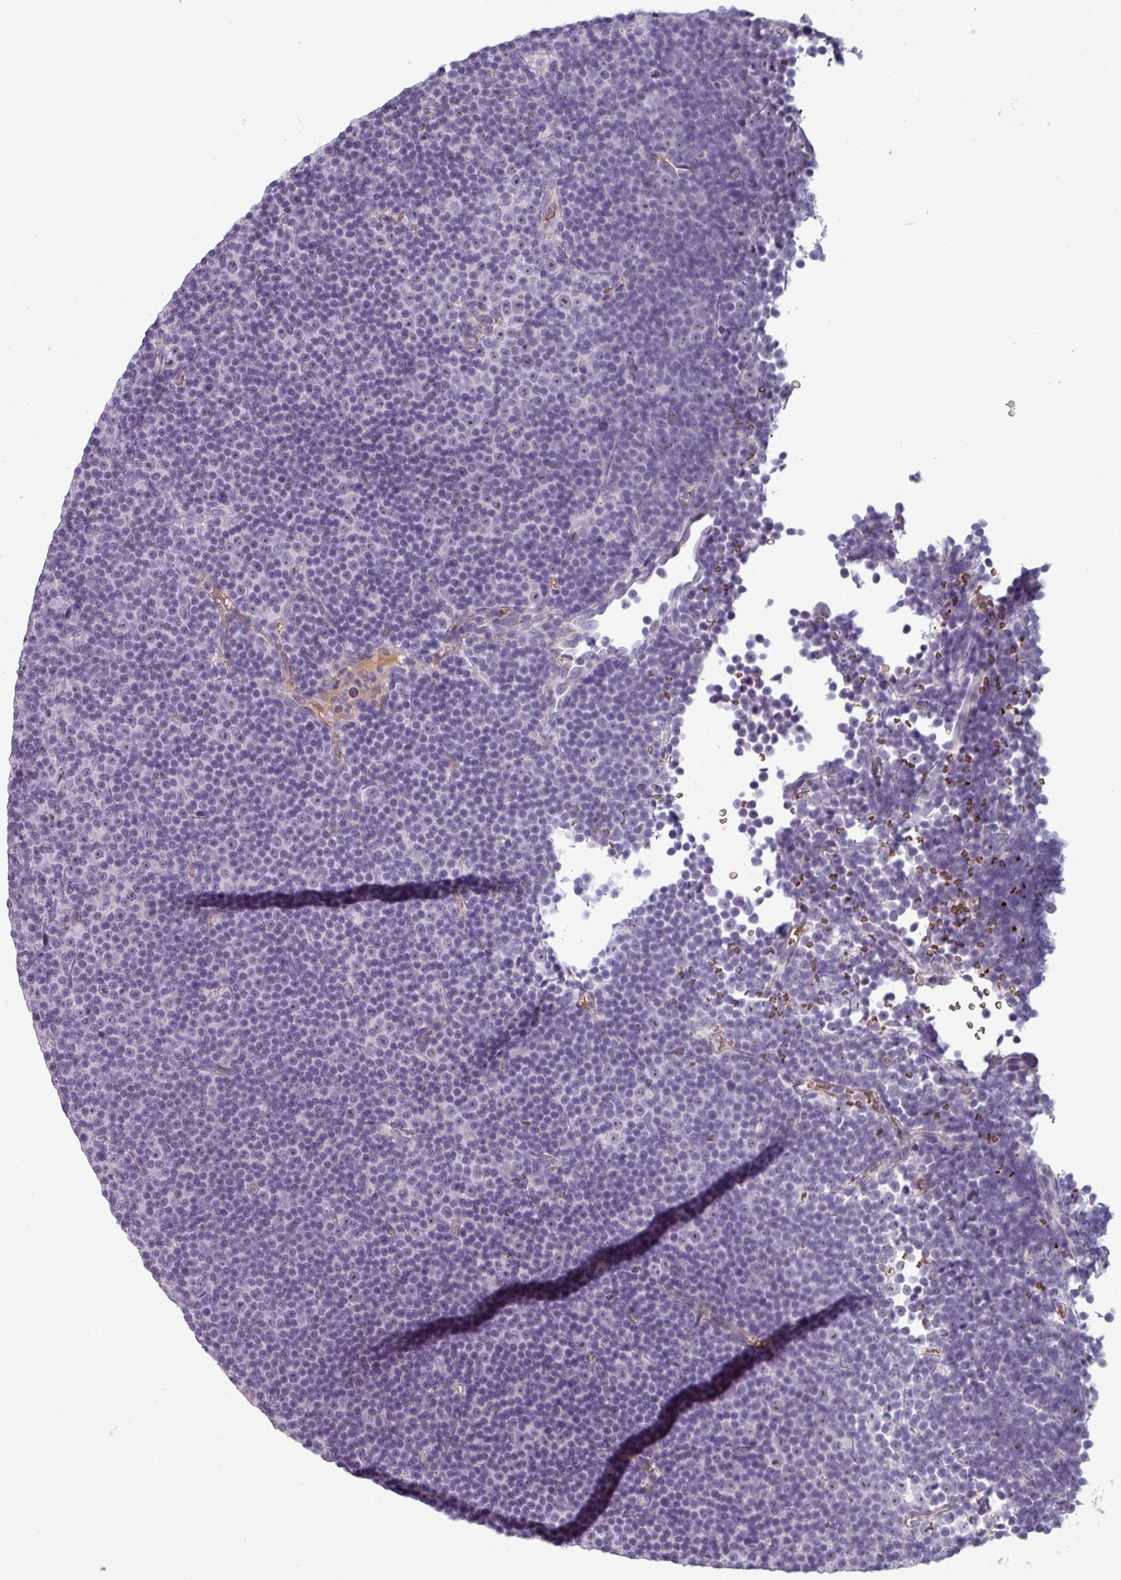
{"staining": {"intensity": "negative", "quantity": "none", "location": "none"}, "tissue": "lymphoma", "cell_type": "Tumor cells", "image_type": "cancer", "snomed": [{"axis": "morphology", "description": "Malignant lymphoma, non-Hodgkin's type, Low grade"}, {"axis": "topography", "description": "Lymph node"}], "caption": "This photomicrograph is of malignant lymphoma, non-Hodgkin's type (low-grade) stained with immunohistochemistry (IHC) to label a protein in brown with the nuclei are counter-stained blue. There is no positivity in tumor cells.", "gene": "AREL1", "patient": {"sex": "female", "age": 67}}